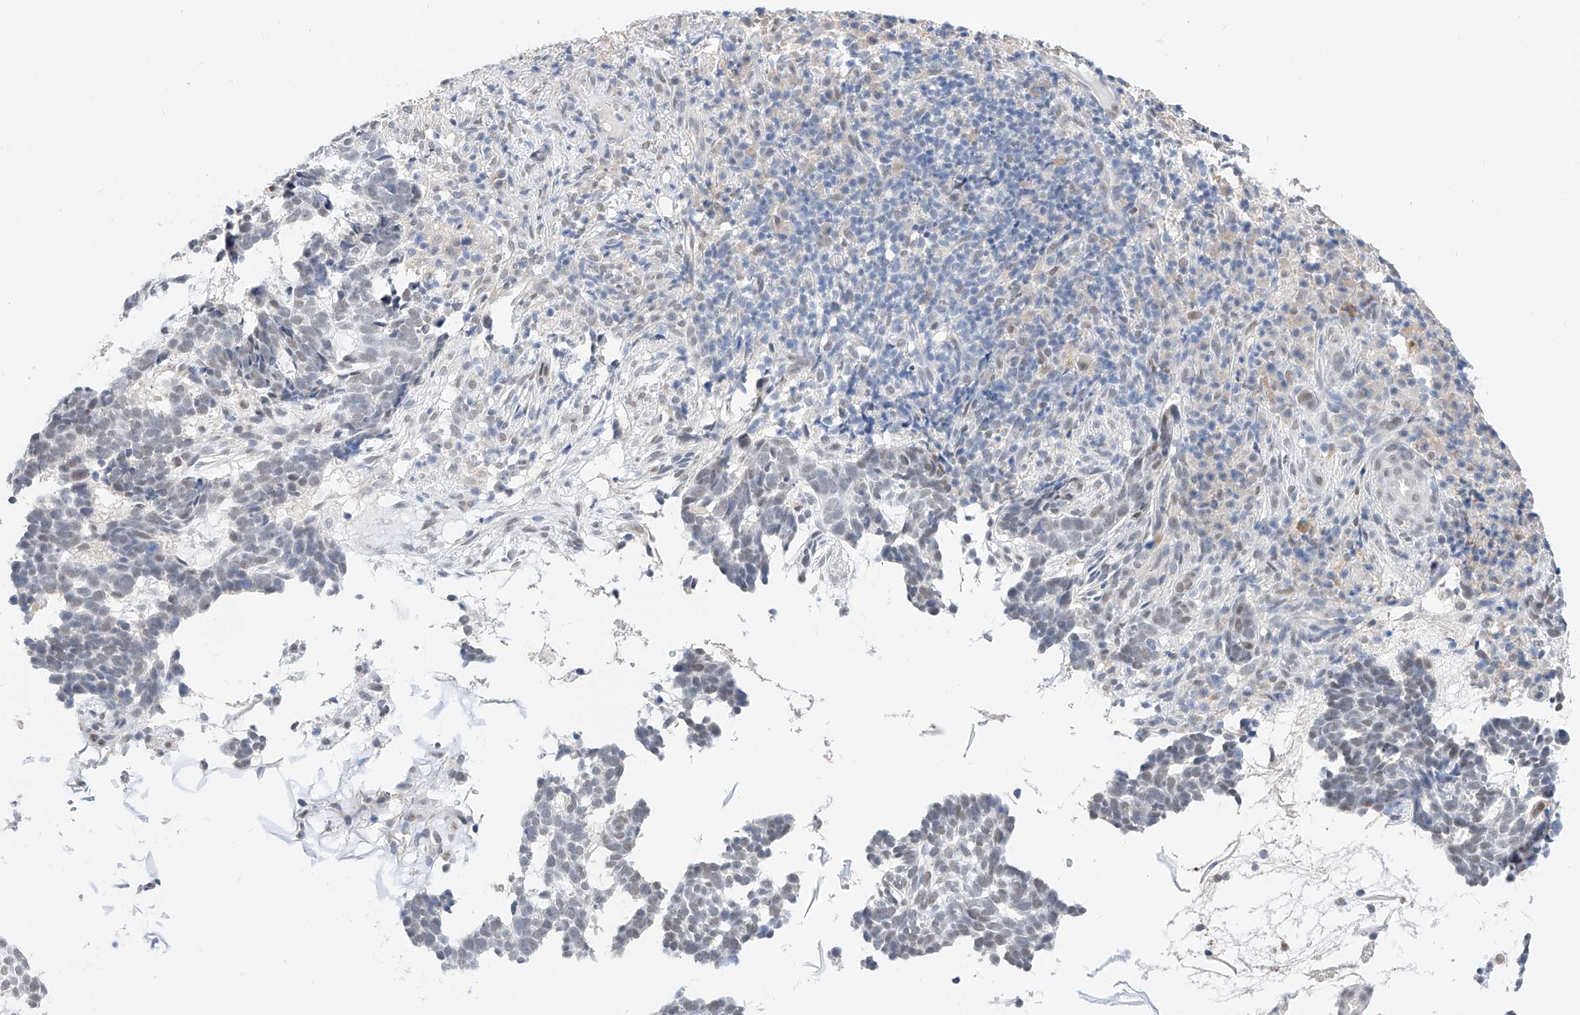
{"staining": {"intensity": "weak", "quantity": "<25%", "location": "nuclear"}, "tissue": "skin cancer", "cell_type": "Tumor cells", "image_type": "cancer", "snomed": [{"axis": "morphology", "description": "Basal cell carcinoma"}, {"axis": "topography", "description": "Skin"}], "caption": "IHC photomicrograph of neoplastic tissue: human skin cancer stained with DAB (3,3'-diaminobenzidine) exhibits no significant protein positivity in tumor cells.", "gene": "KCNJ1", "patient": {"sex": "male", "age": 85}}